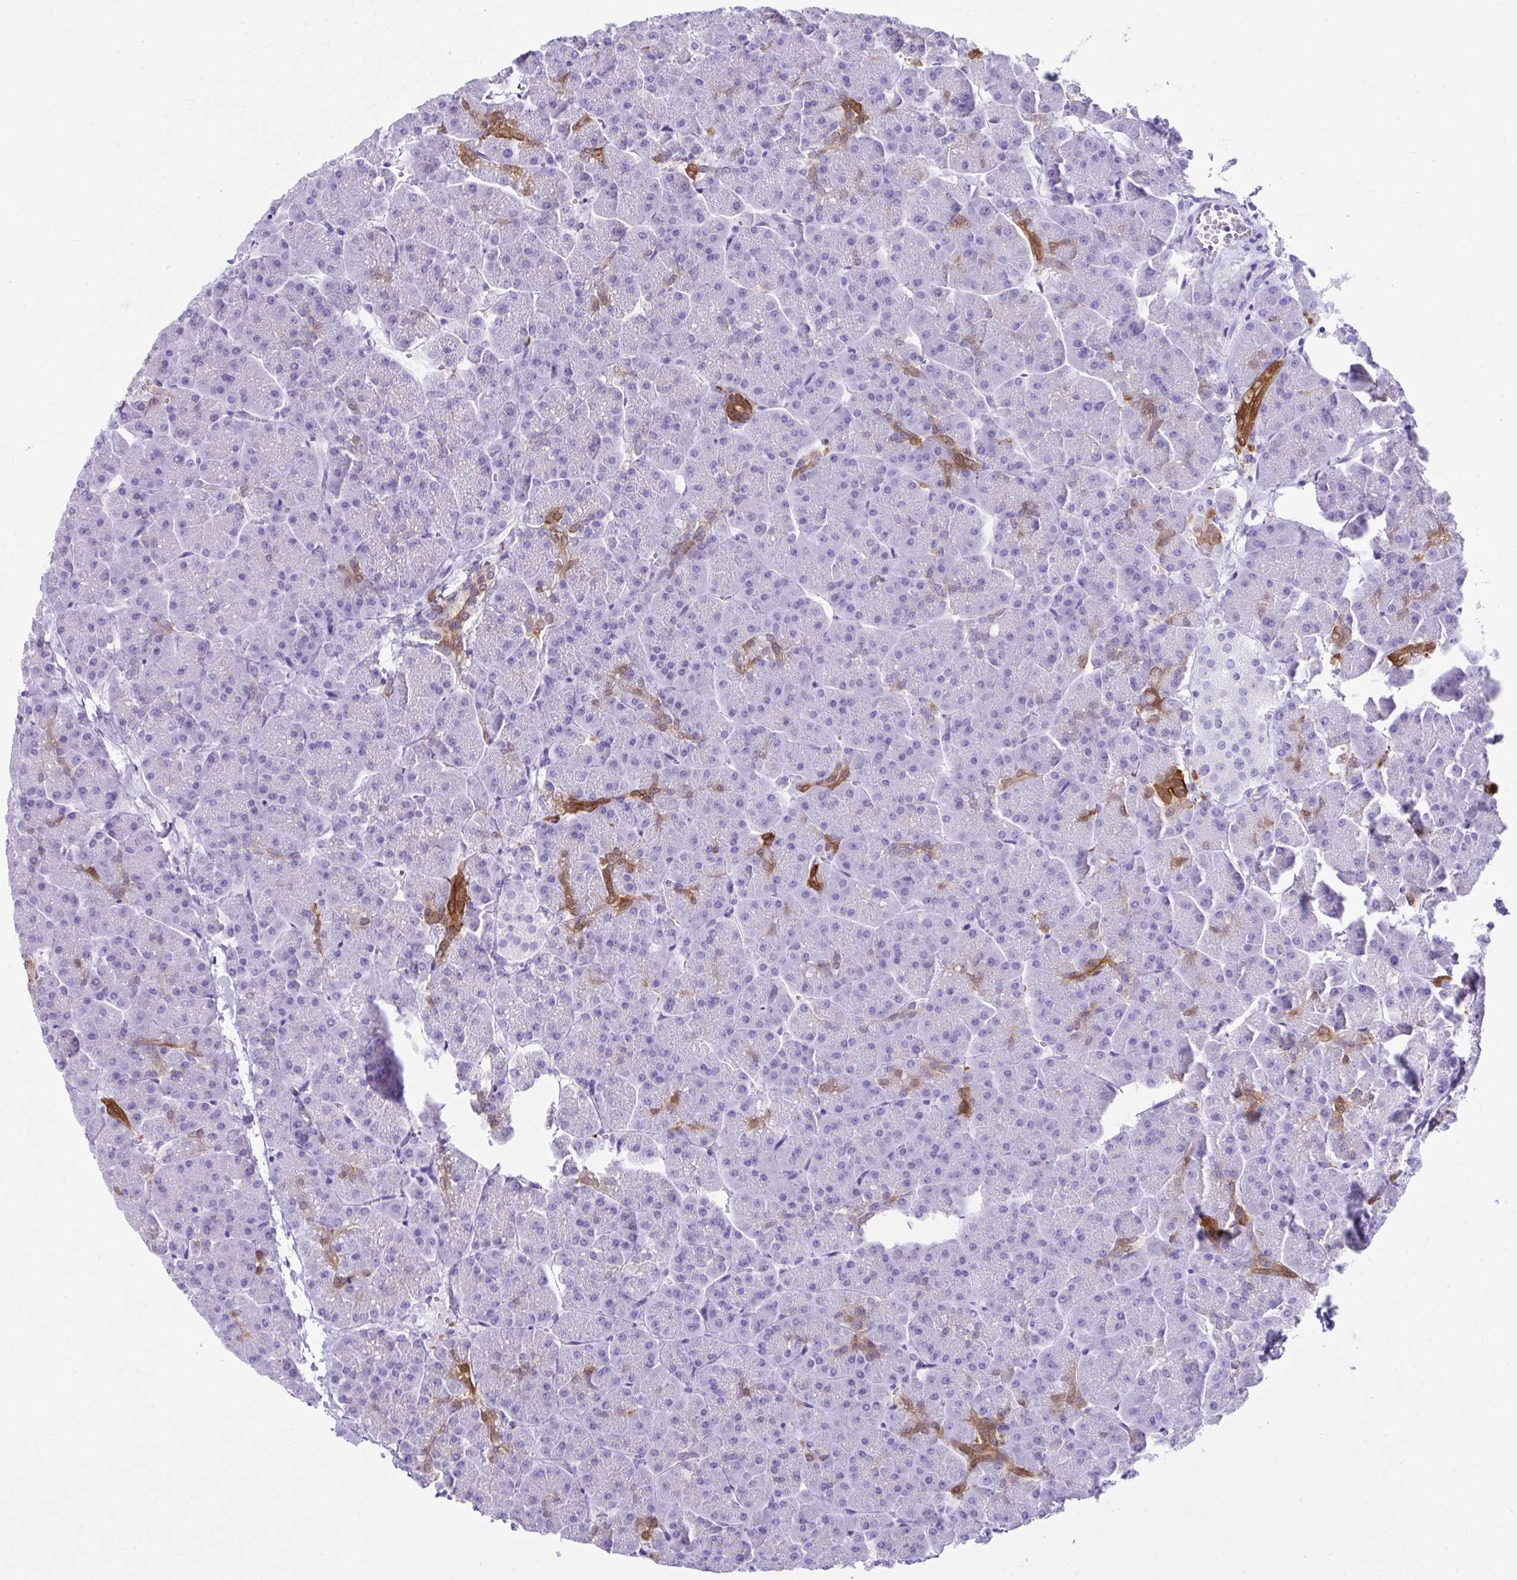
{"staining": {"intensity": "strong", "quantity": "<25%", "location": "cytoplasmic/membranous"}, "tissue": "pancreas", "cell_type": "Exocrine glandular cells", "image_type": "normal", "snomed": [{"axis": "morphology", "description": "Normal tissue, NOS"}, {"axis": "topography", "description": "Pancreas"}, {"axis": "topography", "description": "Peripheral nerve tissue"}], "caption": "Immunohistochemistry (IHC) photomicrograph of normal pancreas: human pancreas stained using immunohistochemistry reveals medium levels of strong protein expression localized specifically in the cytoplasmic/membranous of exocrine glandular cells, appearing as a cytoplasmic/membranous brown color.", "gene": "LGALS4", "patient": {"sex": "male", "age": 54}}